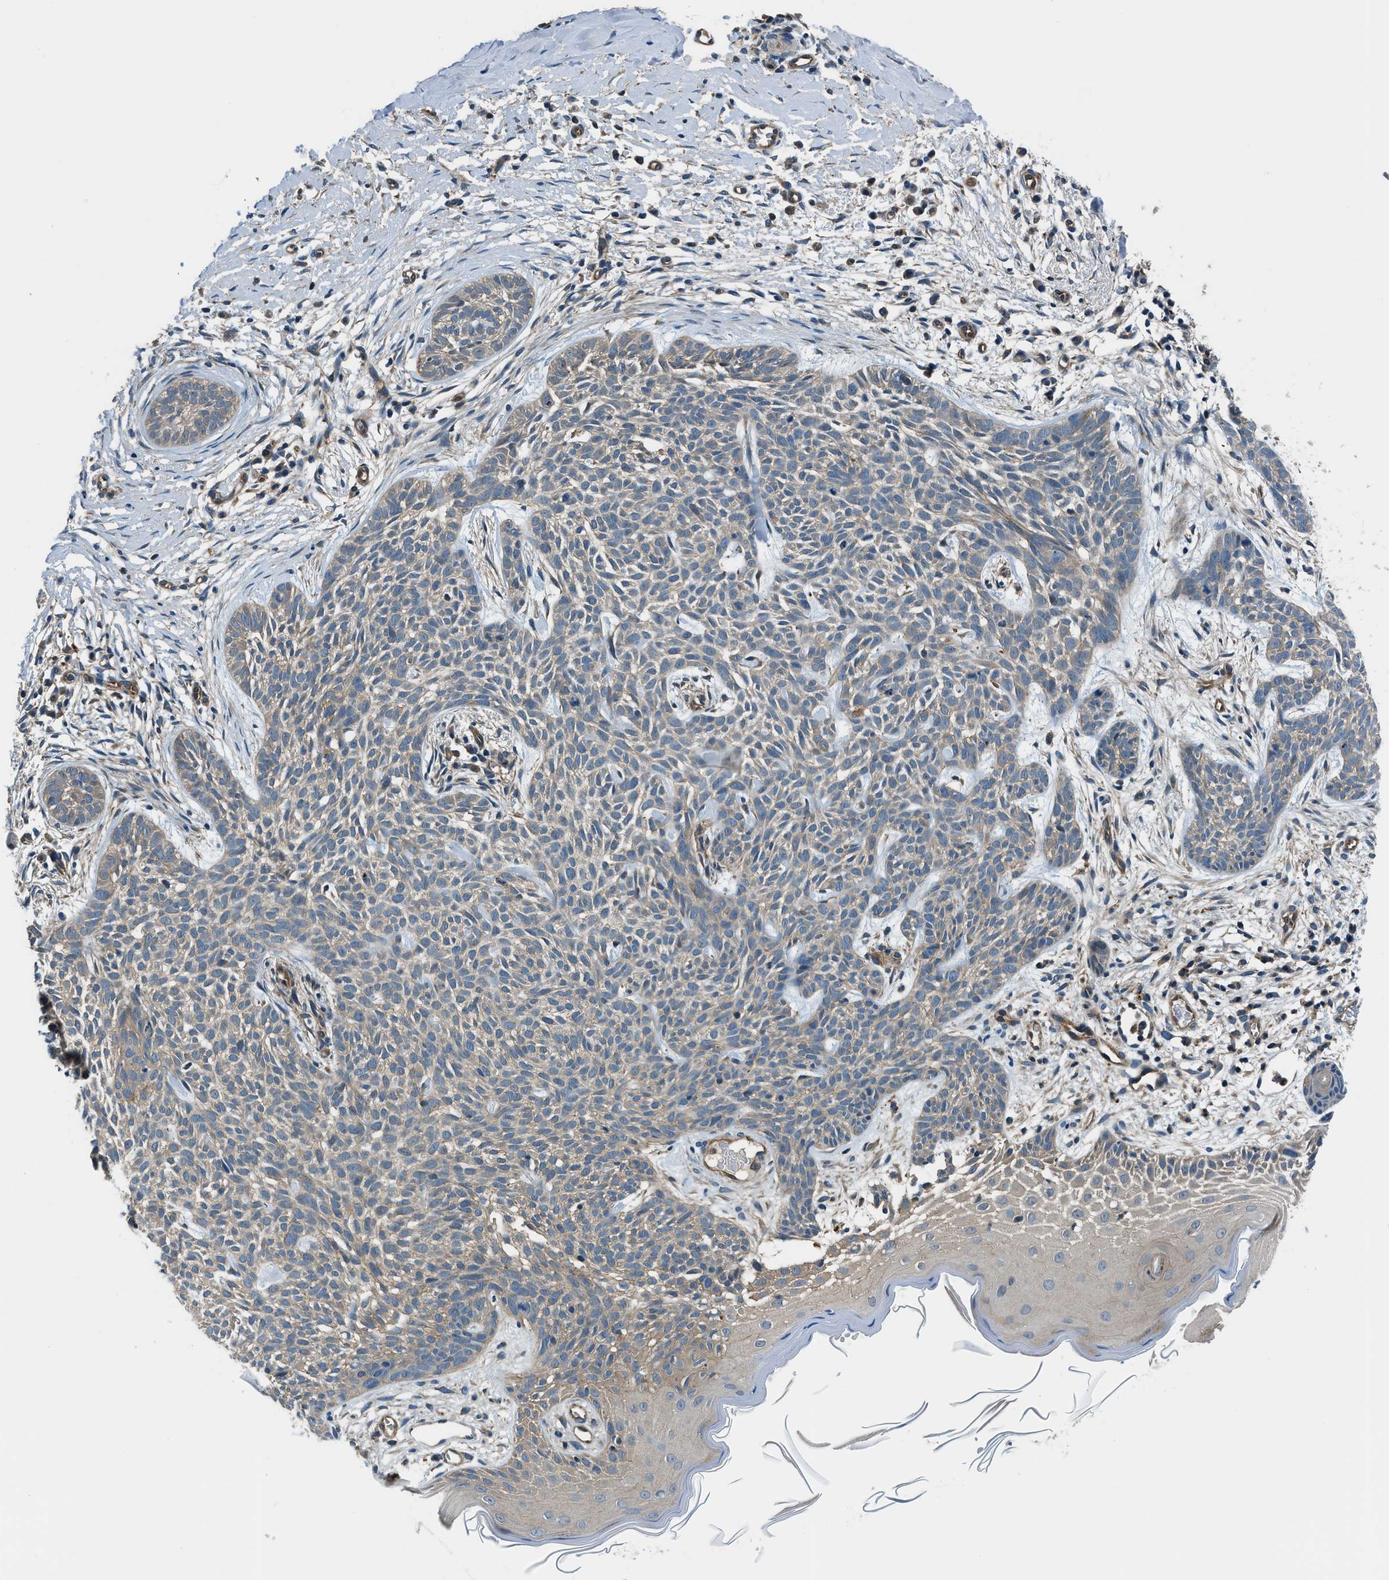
{"staining": {"intensity": "weak", "quantity": ">75%", "location": "cytoplasmic/membranous"}, "tissue": "skin cancer", "cell_type": "Tumor cells", "image_type": "cancer", "snomed": [{"axis": "morphology", "description": "Basal cell carcinoma"}, {"axis": "topography", "description": "Skin"}], "caption": "Basal cell carcinoma (skin) stained with a protein marker reveals weak staining in tumor cells.", "gene": "SLC19A2", "patient": {"sex": "female", "age": 59}}